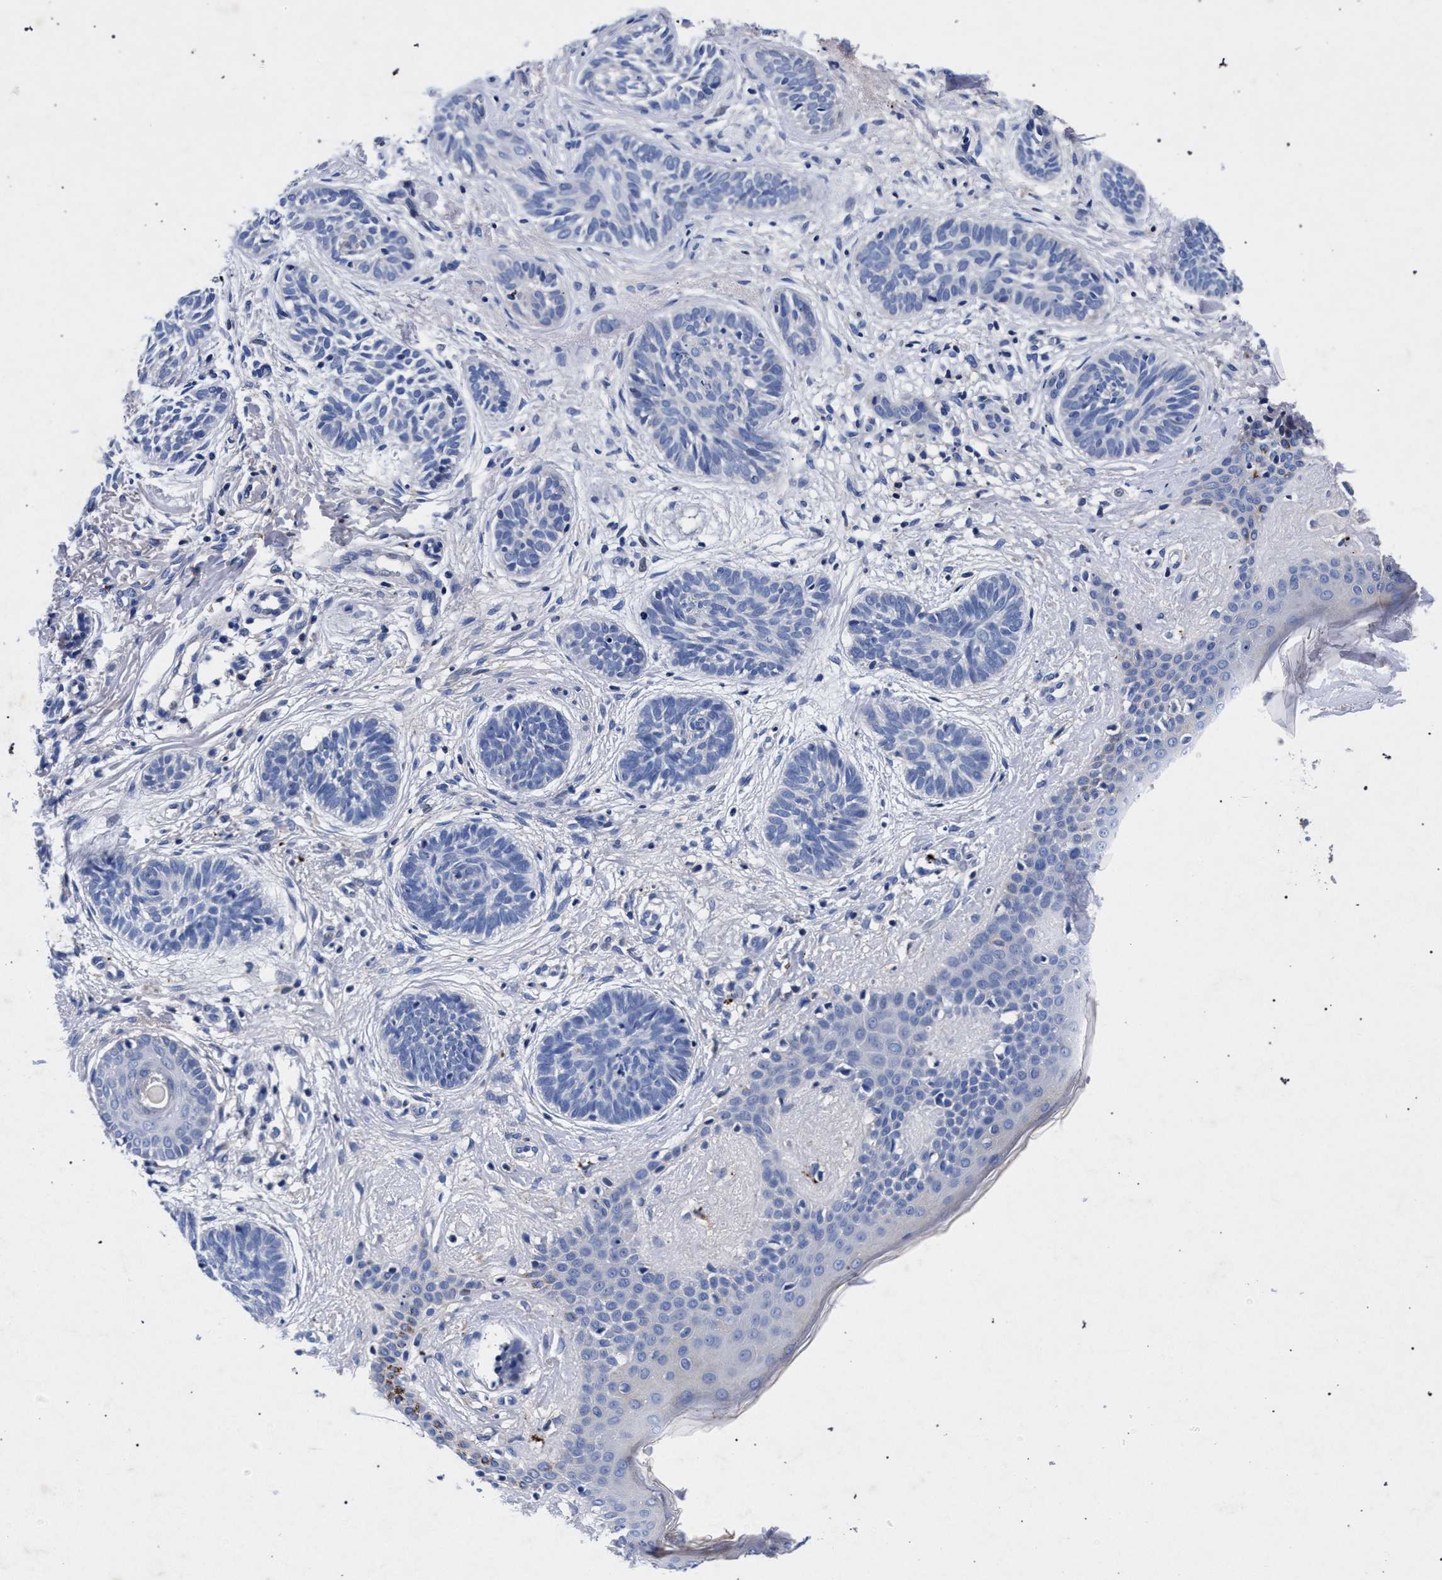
{"staining": {"intensity": "negative", "quantity": "none", "location": "none"}, "tissue": "skin cancer", "cell_type": "Tumor cells", "image_type": "cancer", "snomed": [{"axis": "morphology", "description": "Normal tissue, NOS"}, {"axis": "morphology", "description": "Basal cell carcinoma"}, {"axis": "topography", "description": "Skin"}], "caption": "High power microscopy image of an IHC histopathology image of skin basal cell carcinoma, revealing no significant staining in tumor cells. Nuclei are stained in blue.", "gene": "HSD17B14", "patient": {"sex": "male", "age": 63}}